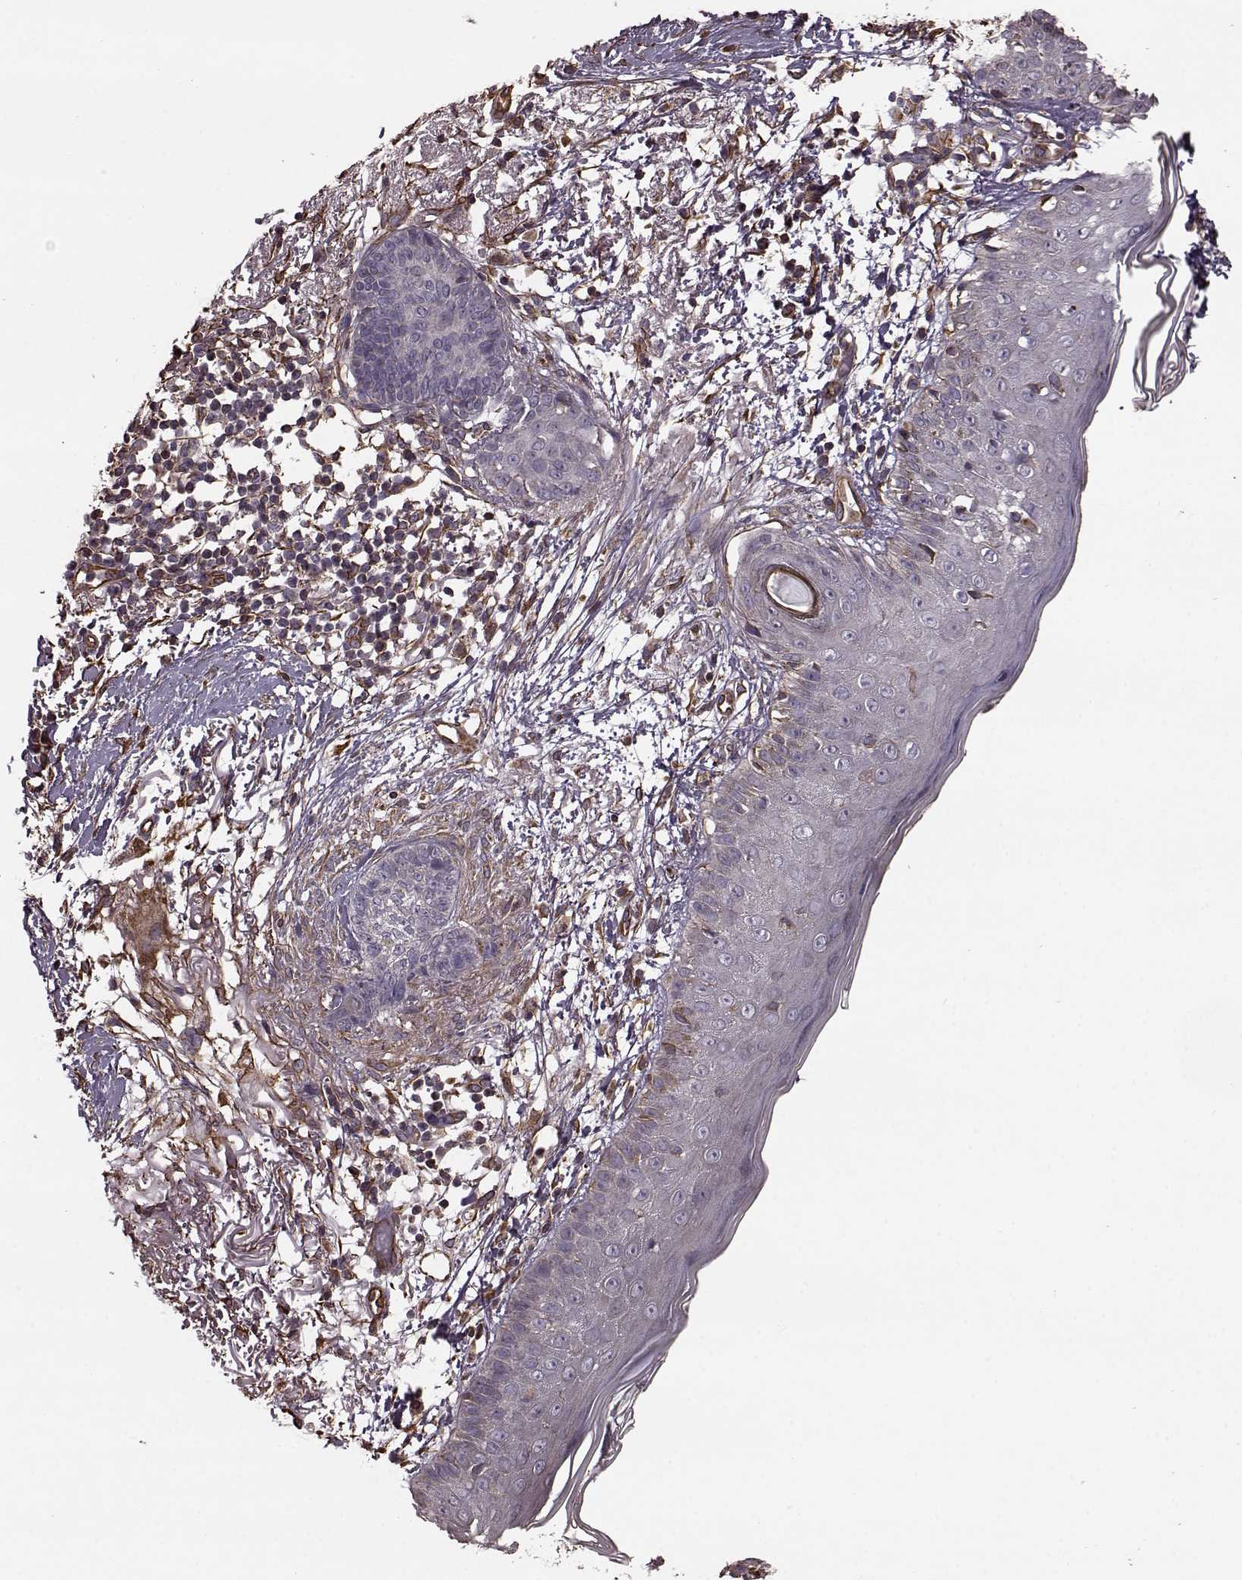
{"staining": {"intensity": "negative", "quantity": "none", "location": "none"}, "tissue": "skin cancer", "cell_type": "Tumor cells", "image_type": "cancer", "snomed": [{"axis": "morphology", "description": "Normal tissue, NOS"}, {"axis": "morphology", "description": "Basal cell carcinoma"}, {"axis": "topography", "description": "Skin"}], "caption": "DAB (3,3'-diaminobenzidine) immunohistochemical staining of skin cancer shows no significant staining in tumor cells.", "gene": "NTF3", "patient": {"sex": "male", "age": 84}}